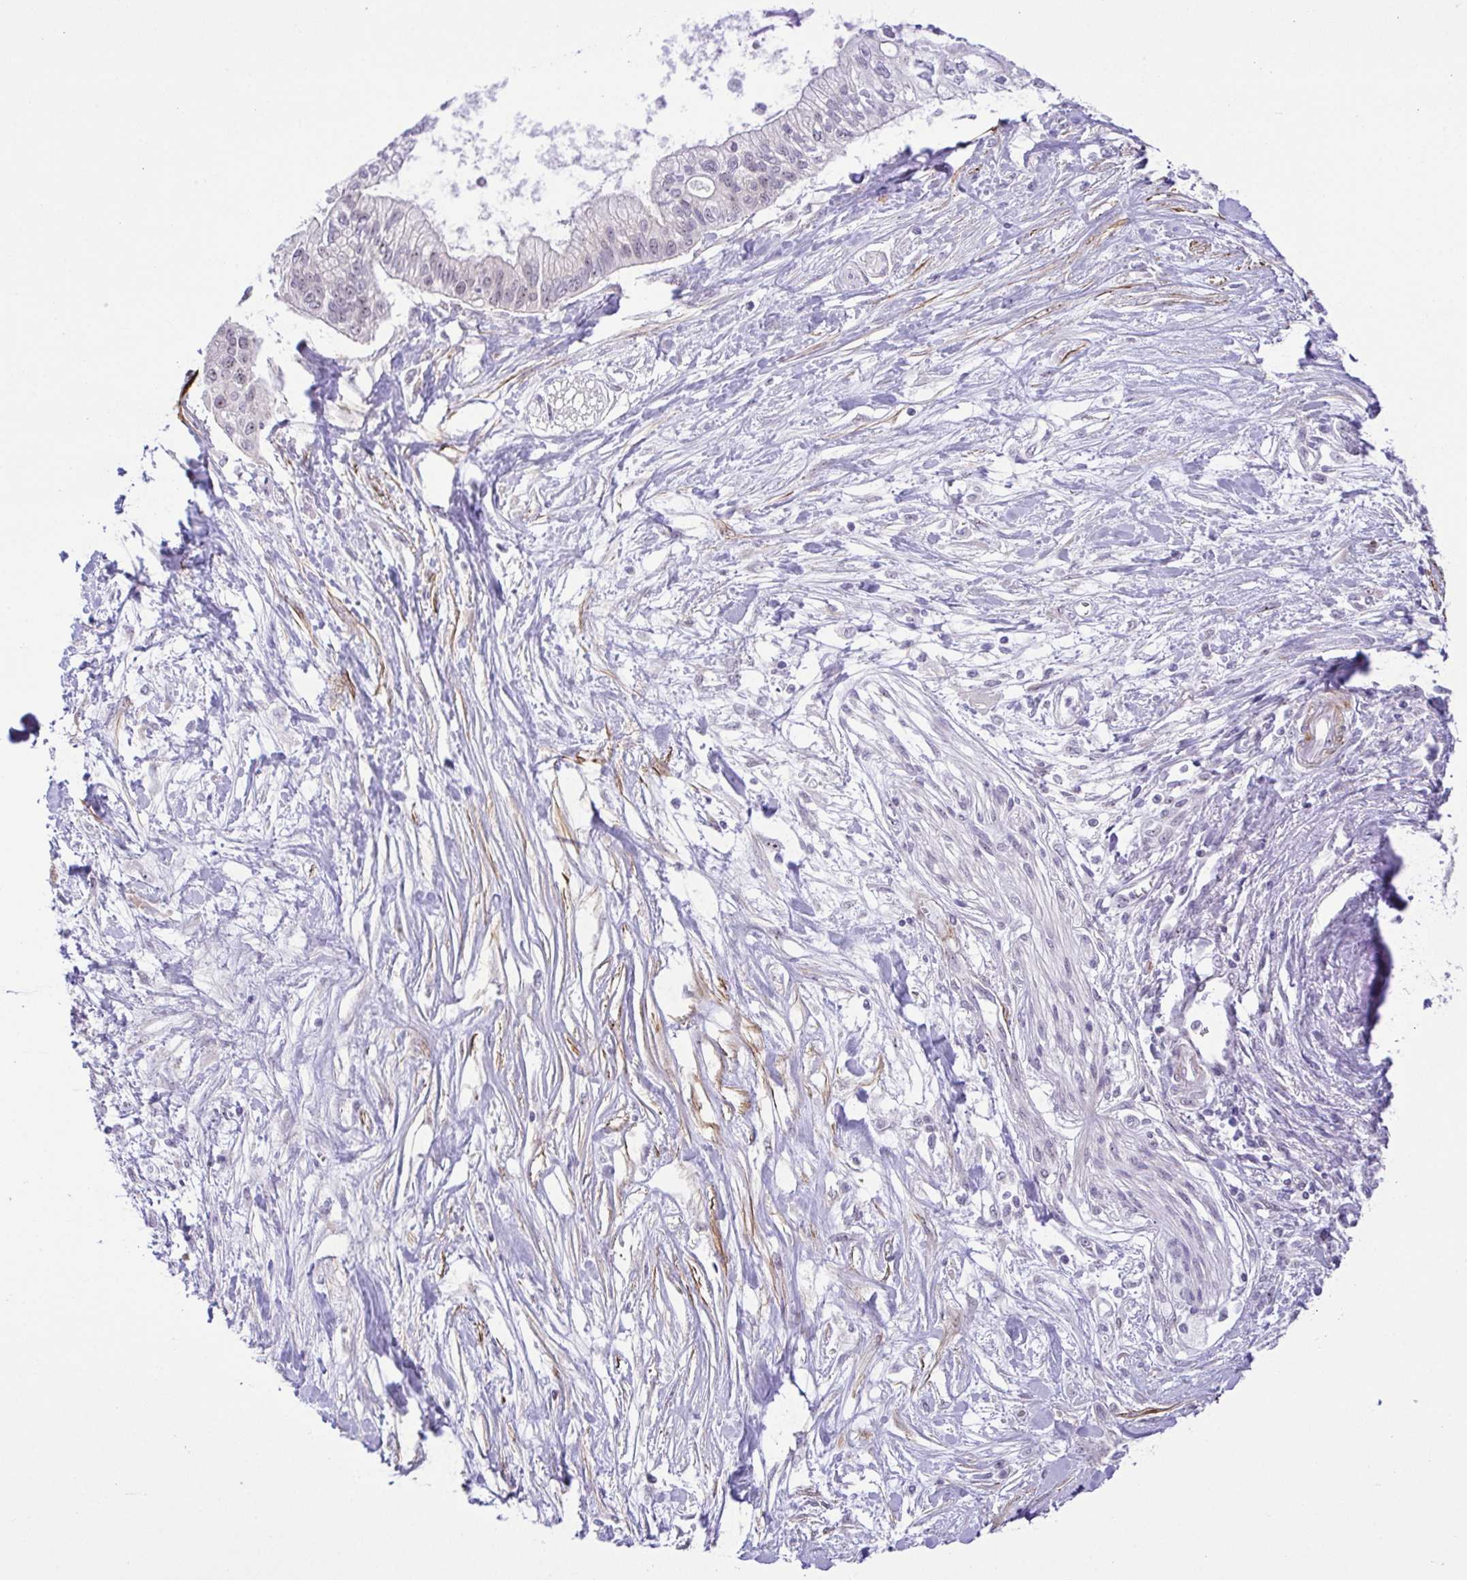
{"staining": {"intensity": "negative", "quantity": "none", "location": "none"}, "tissue": "pancreatic cancer", "cell_type": "Tumor cells", "image_type": "cancer", "snomed": [{"axis": "morphology", "description": "Adenocarcinoma, NOS"}, {"axis": "topography", "description": "Pancreas"}], "caption": "Tumor cells show no significant staining in pancreatic adenocarcinoma.", "gene": "RSL24D1", "patient": {"sex": "female", "age": 77}}